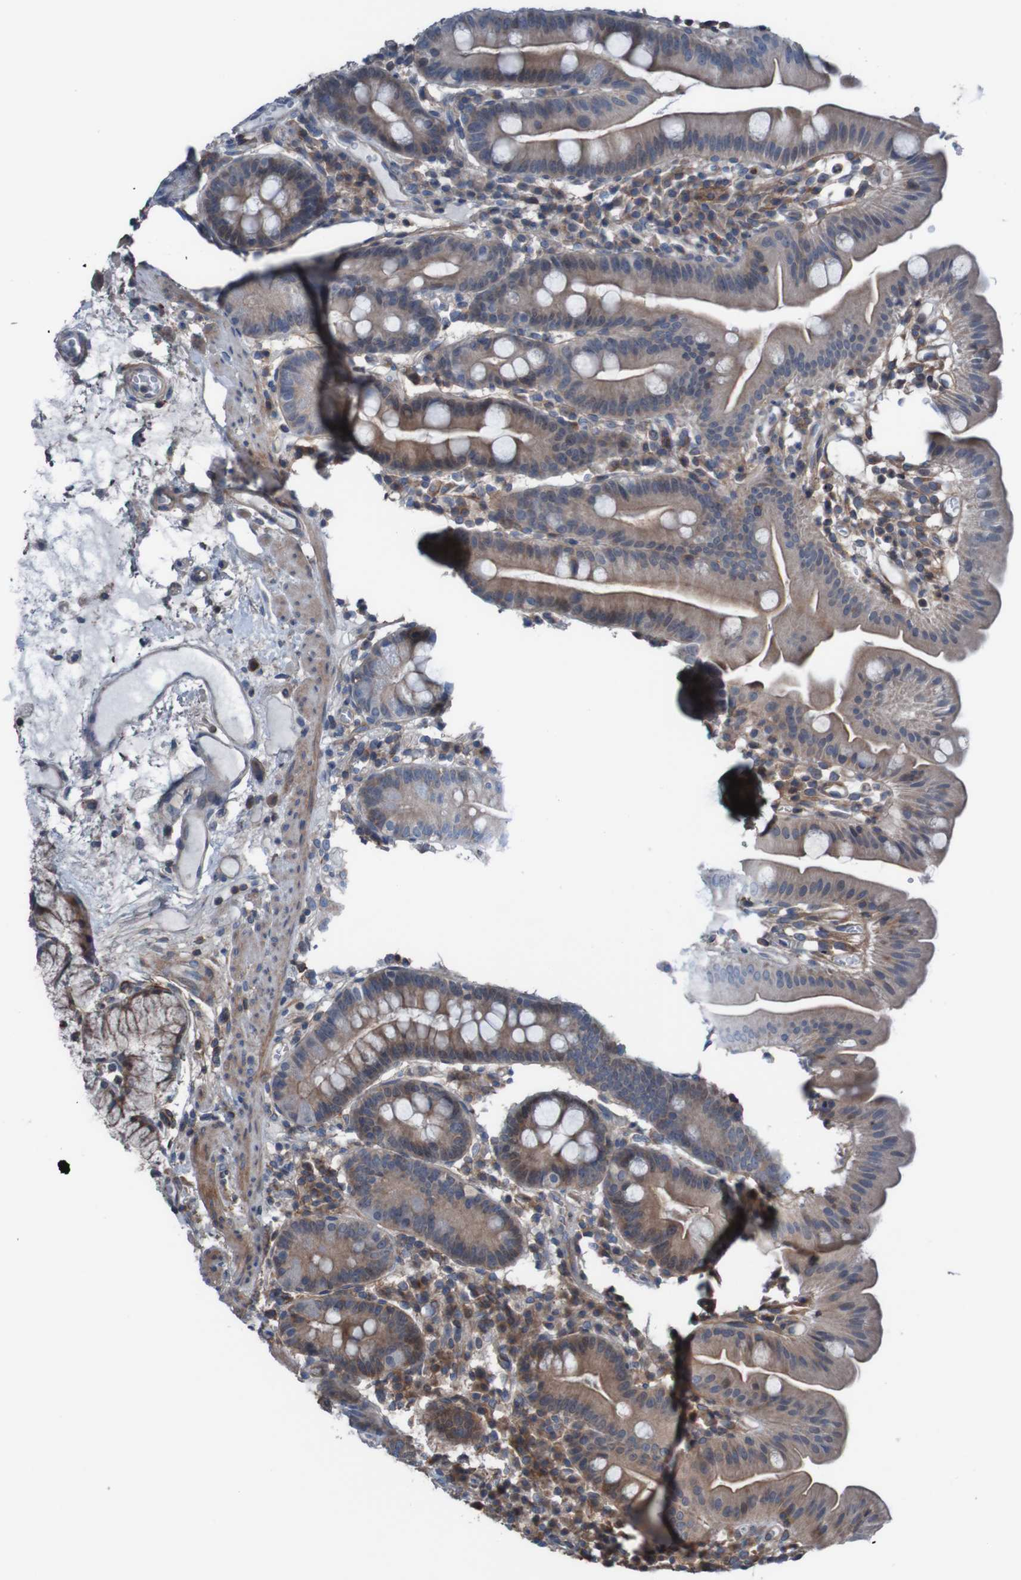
{"staining": {"intensity": "moderate", "quantity": ">75%", "location": "cytoplasmic/membranous,nuclear"}, "tissue": "duodenum", "cell_type": "Glandular cells", "image_type": "normal", "snomed": [{"axis": "morphology", "description": "Normal tissue, NOS"}, {"axis": "topography", "description": "Duodenum"}], "caption": "Human duodenum stained for a protein (brown) exhibits moderate cytoplasmic/membranous,nuclear positive positivity in about >75% of glandular cells.", "gene": "PDGFB", "patient": {"sex": "male", "age": 50}}